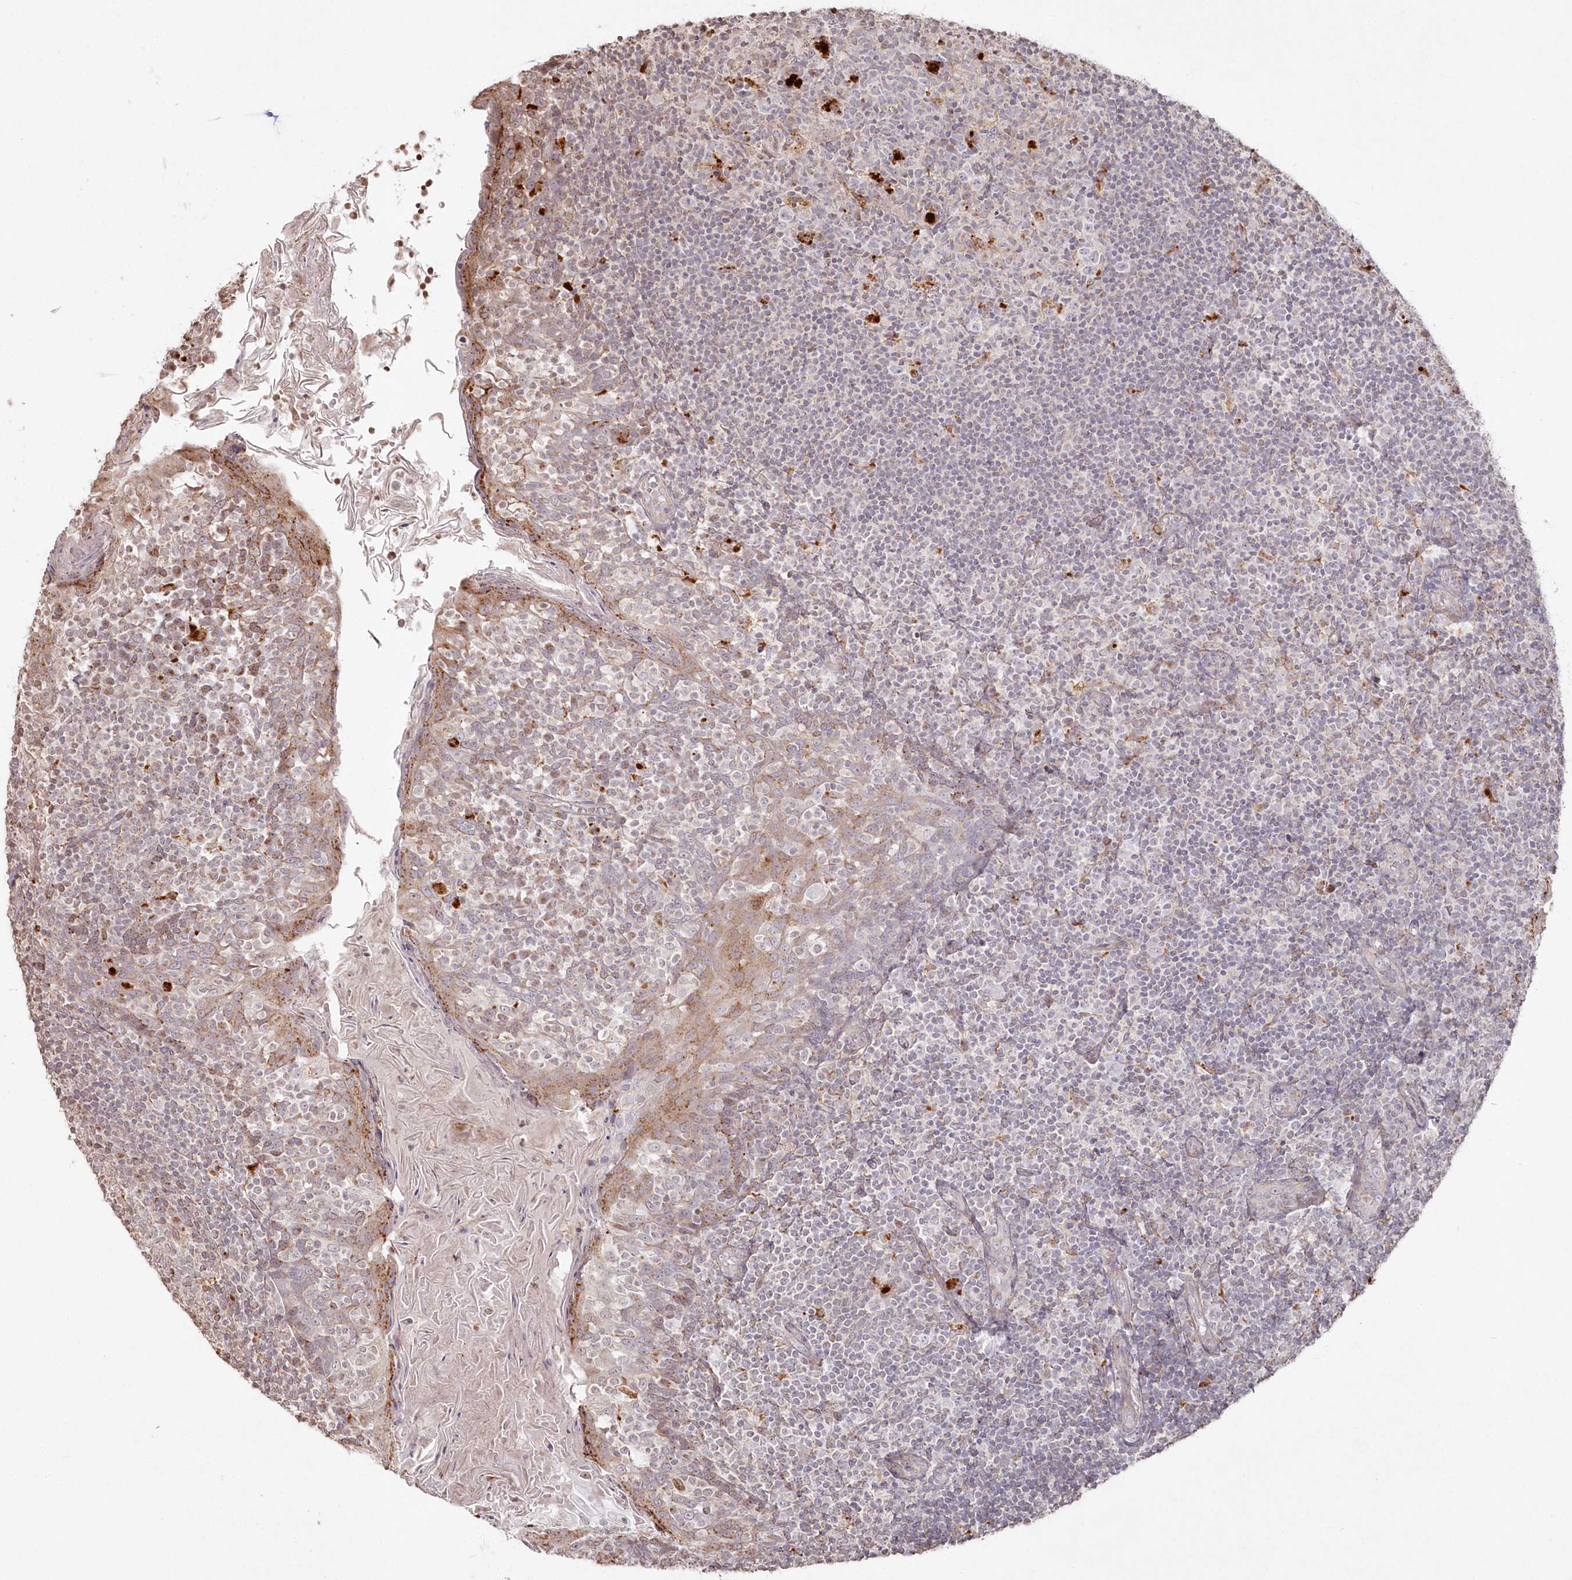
{"staining": {"intensity": "moderate", "quantity": "<25%", "location": "cytoplasmic/membranous"}, "tissue": "tonsil", "cell_type": "Germinal center cells", "image_type": "normal", "snomed": [{"axis": "morphology", "description": "Normal tissue, NOS"}, {"axis": "topography", "description": "Tonsil"}], "caption": "High-power microscopy captured an immunohistochemistry (IHC) micrograph of unremarkable tonsil, revealing moderate cytoplasmic/membranous expression in approximately <25% of germinal center cells.", "gene": "ARSB", "patient": {"sex": "female", "age": 19}}